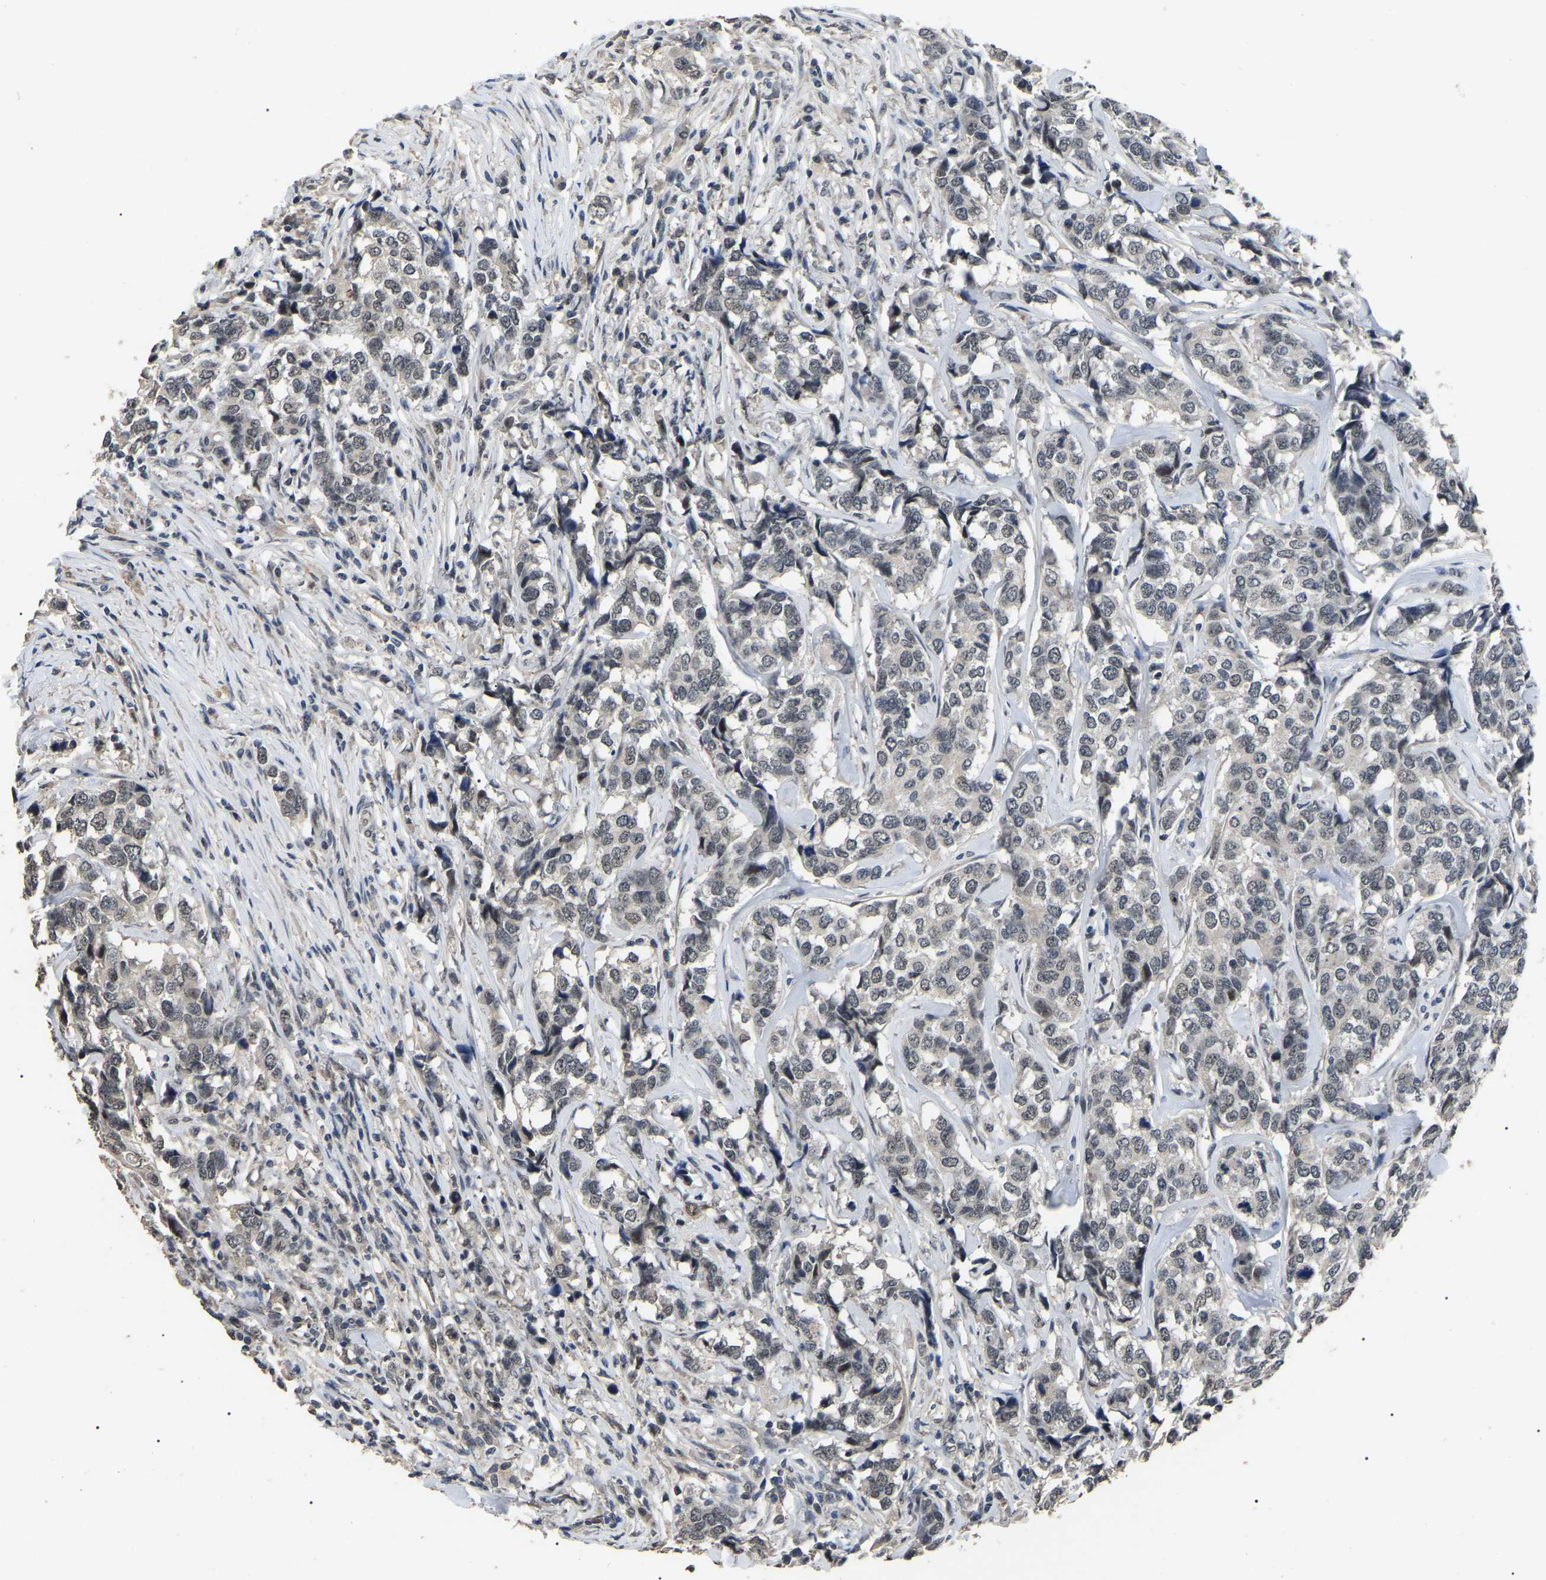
{"staining": {"intensity": "weak", "quantity": "<25%", "location": "nuclear"}, "tissue": "breast cancer", "cell_type": "Tumor cells", "image_type": "cancer", "snomed": [{"axis": "morphology", "description": "Lobular carcinoma"}, {"axis": "topography", "description": "Breast"}], "caption": "An immunohistochemistry photomicrograph of breast lobular carcinoma is shown. There is no staining in tumor cells of breast lobular carcinoma.", "gene": "PPM1E", "patient": {"sex": "female", "age": 59}}